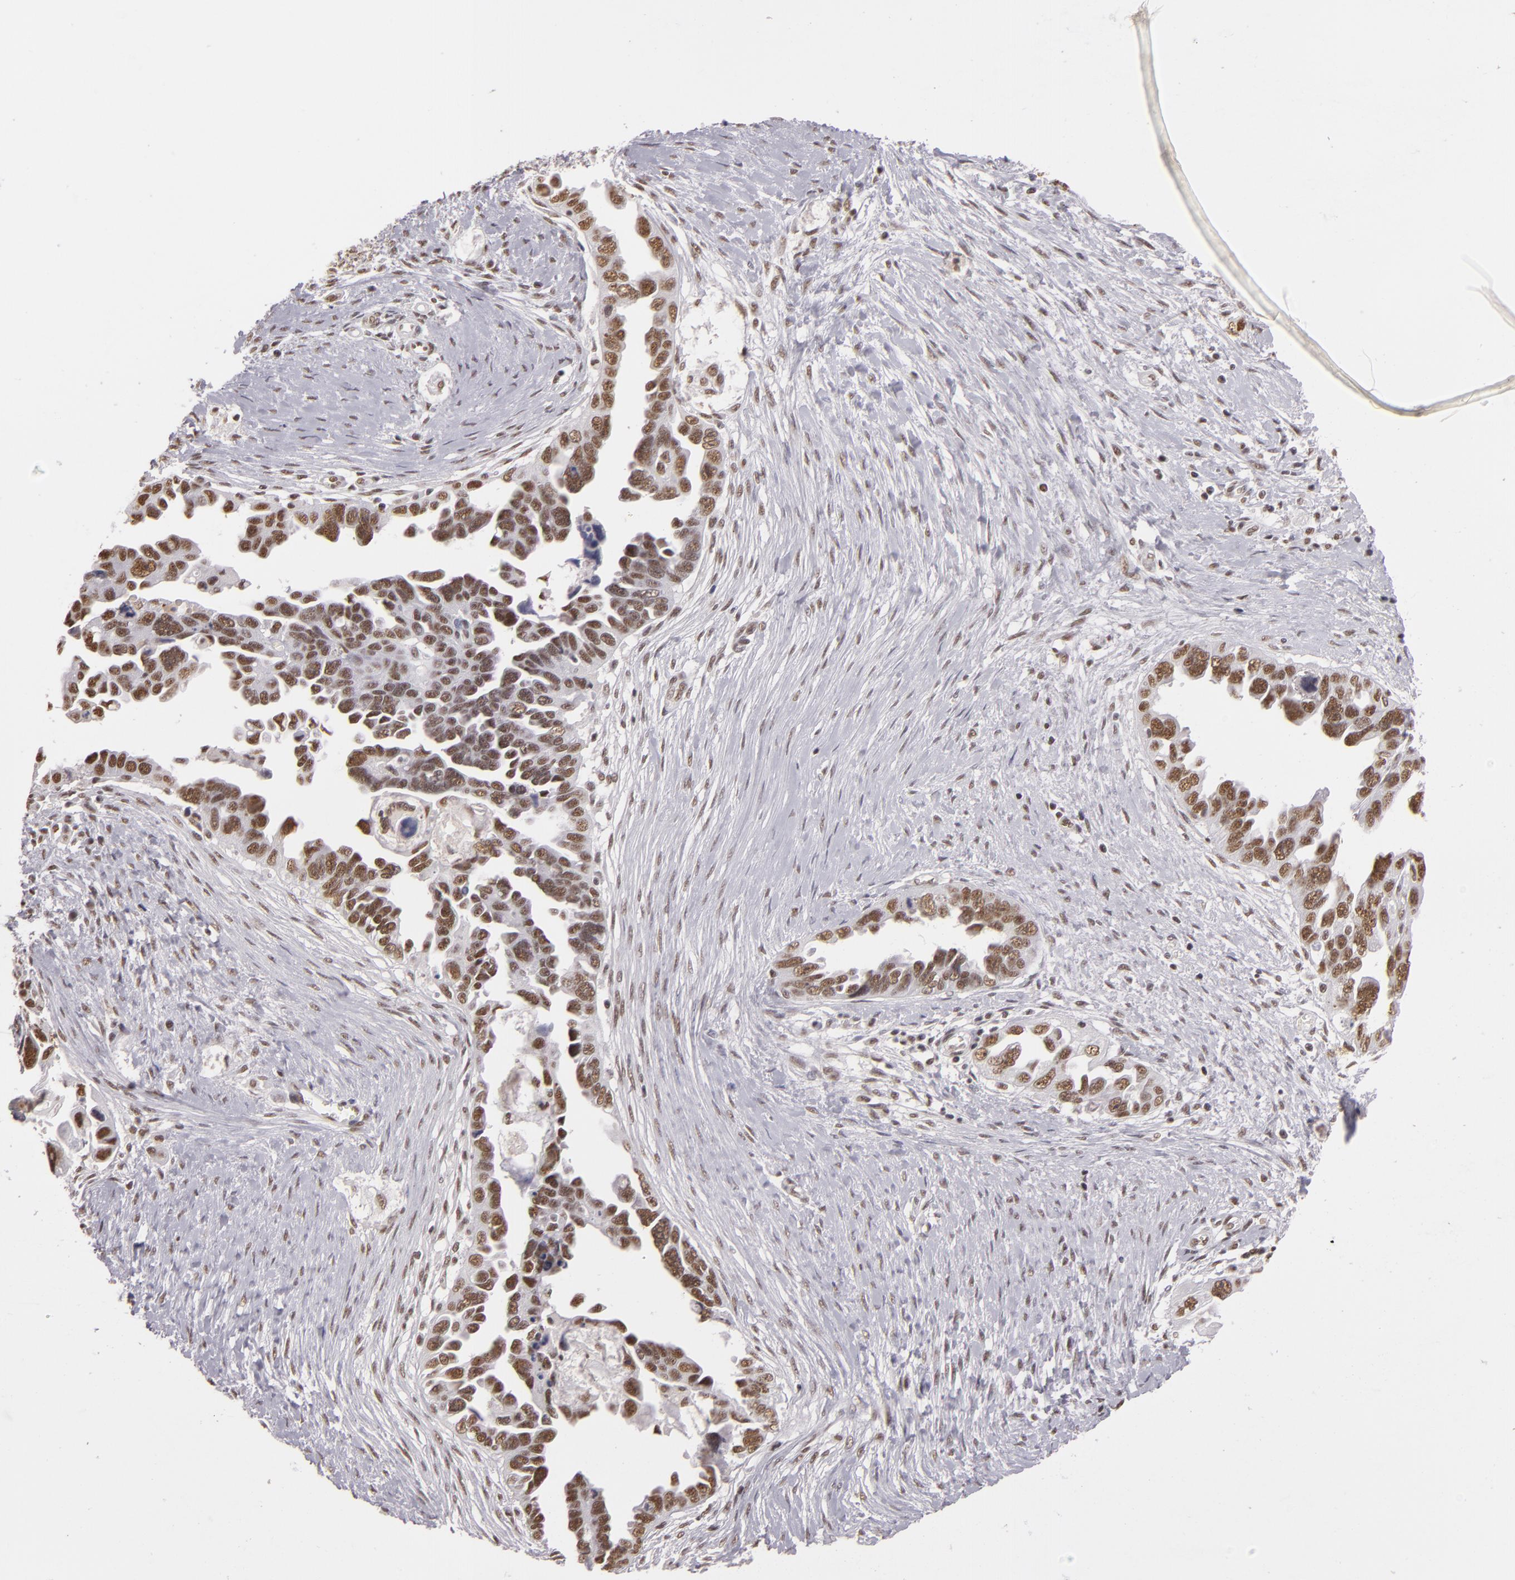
{"staining": {"intensity": "moderate", "quantity": ">75%", "location": "nuclear"}, "tissue": "ovarian cancer", "cell_type": "Tumor cells", "image_type": "cancer", "snomed": [{"axis": "morphology", "description": "Cystadenocarcinoma, serous, NOS"}, {"axis": "topography", "description": "Ovary"}], "caption": "Ovarian cancer (serous cystadenocarcinoma) stained with a brown dye displays moderate nuclear positive staining in approximately >75% of tumor cells.", "gene": "INTS6", "patient": {"sex": "female", "age": 63}}